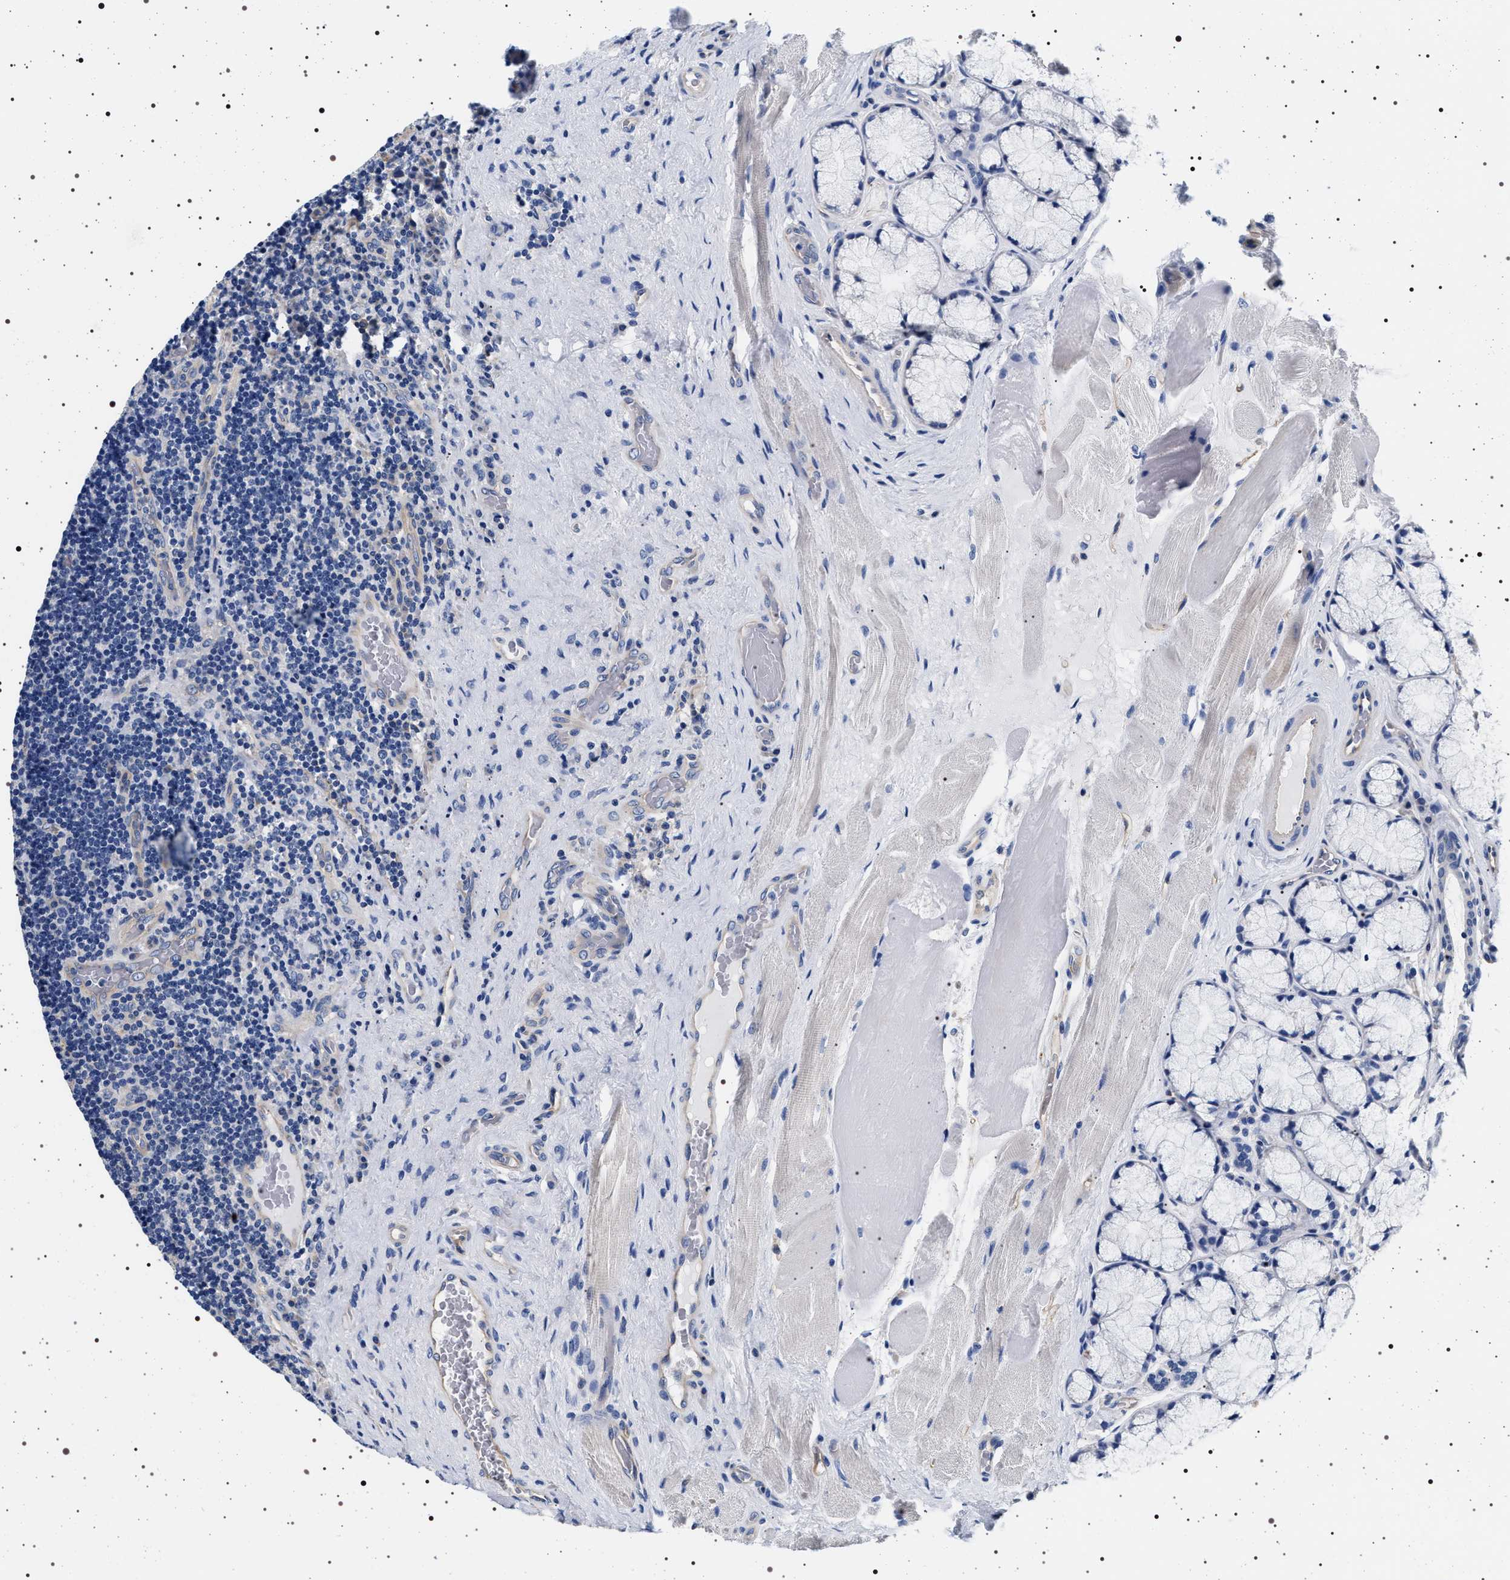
{"staining": {"intensity": "negative", "quantity": "none", "location": "none"}, "tissue": "lymphoma", "cell_type": "Tumor cells", "image_type": "cancer", "snomed": [{"axis": "morphology", "description": "Malignant lymphoma, non-Hodgkin's type, High grade"}, {"axis": "topography", "description": "Tonsil"}], "caption": "This is a histopathology image of immunohistochemistry staining of lymphoma, which shows no staining in tumor cells.", "gene": "HSD17B1", "patient": {"sex": "female", "age": 36}}